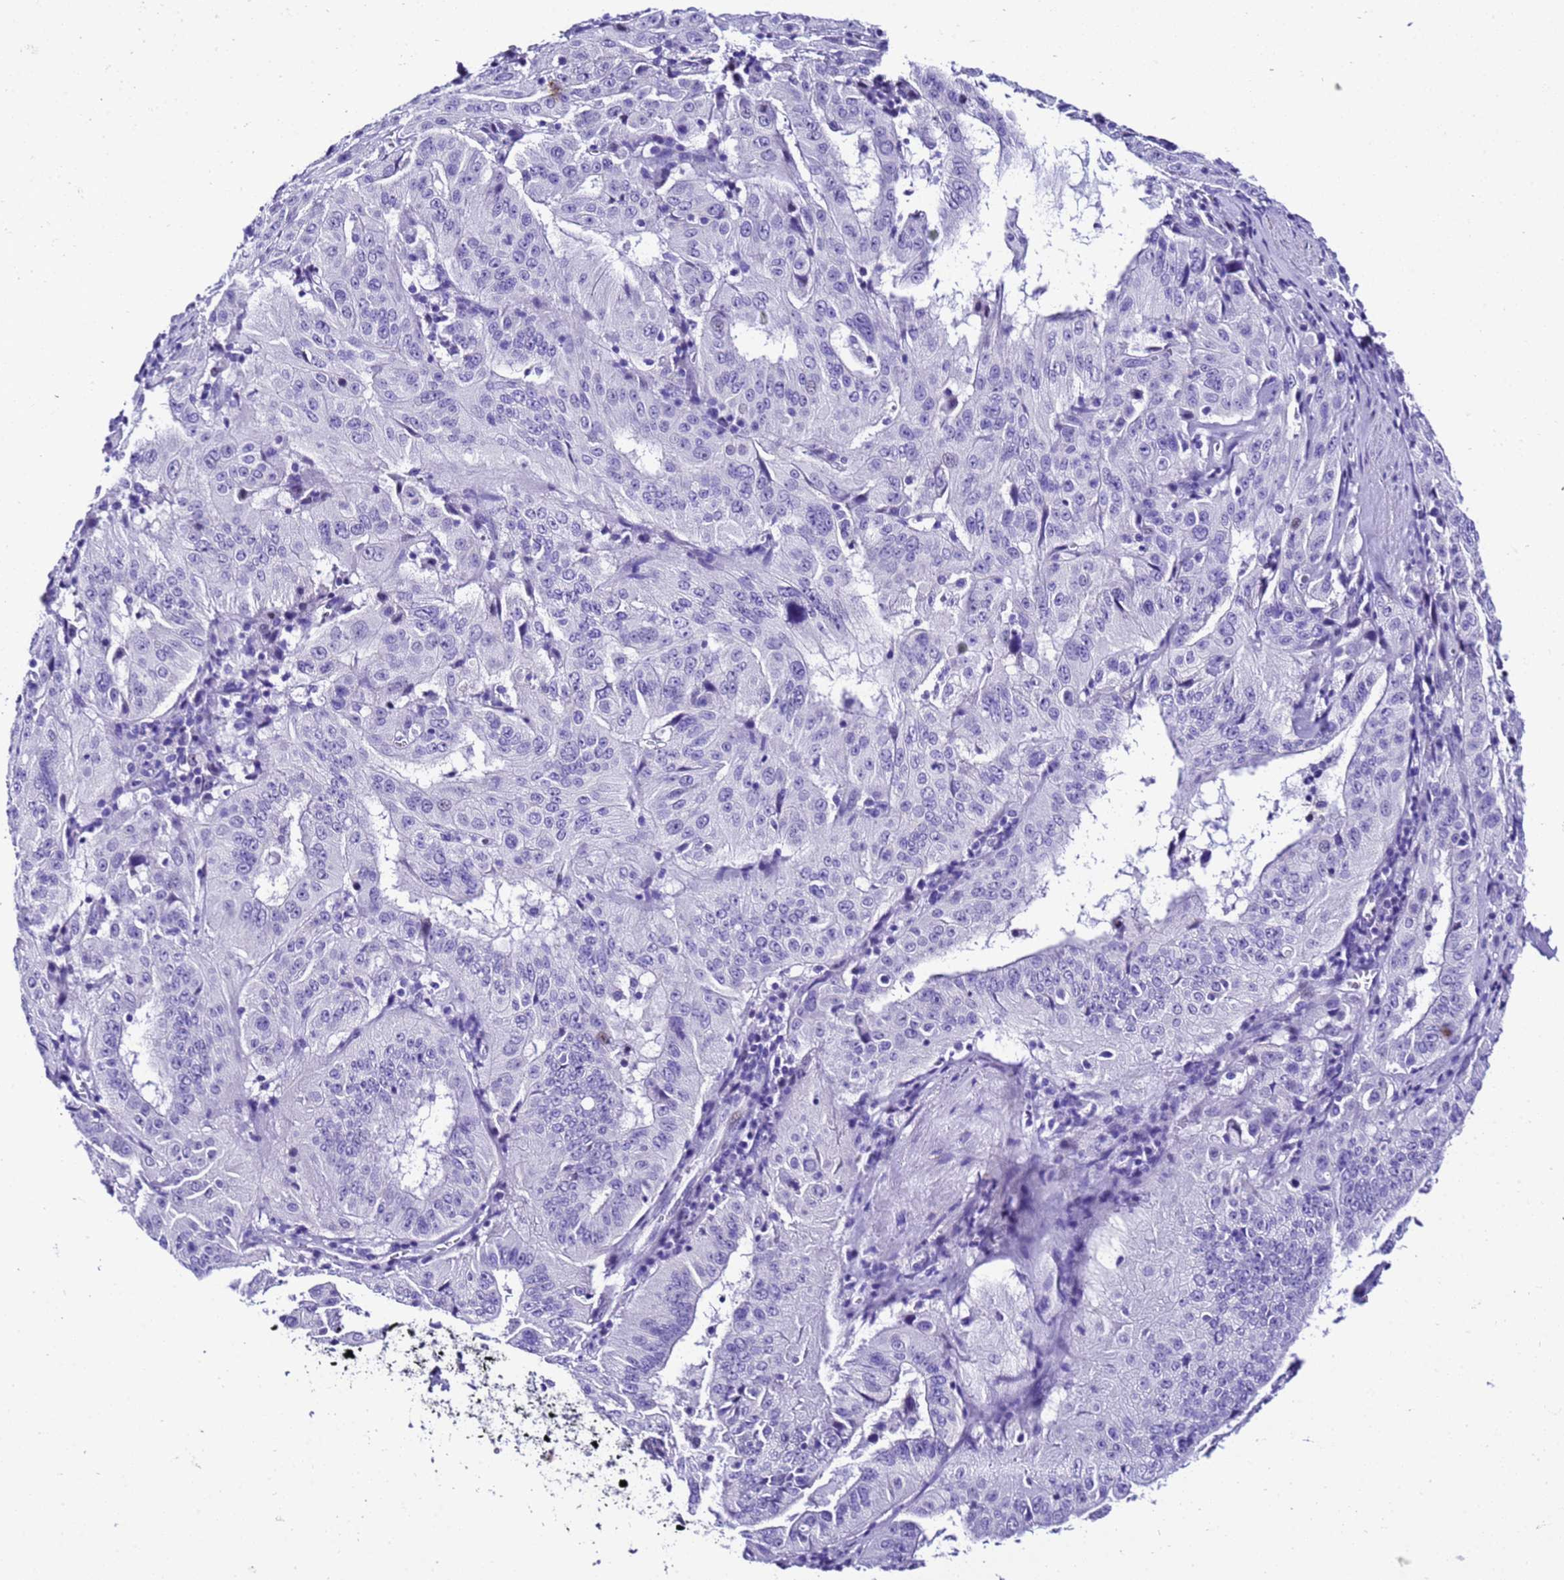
{"staining": {"intensity": "negative", "quantity": "none", "location": "none"}, "tissue": "pancreatic cancer", "cell_type": "Tumor cells", "image_type": "cancer", "snomed": [{"axis": "morphology", "description": "Adenocarcinoma, NOS"}, {"axis": "topography", "description": "Pancreas"}], "caption": "Pancreatic cancer stained for a protein using immunohistochemistry reveals no staining tumor cells.", "gene": "ZNF417", "patient": {"sex": "male", "age": 63}}